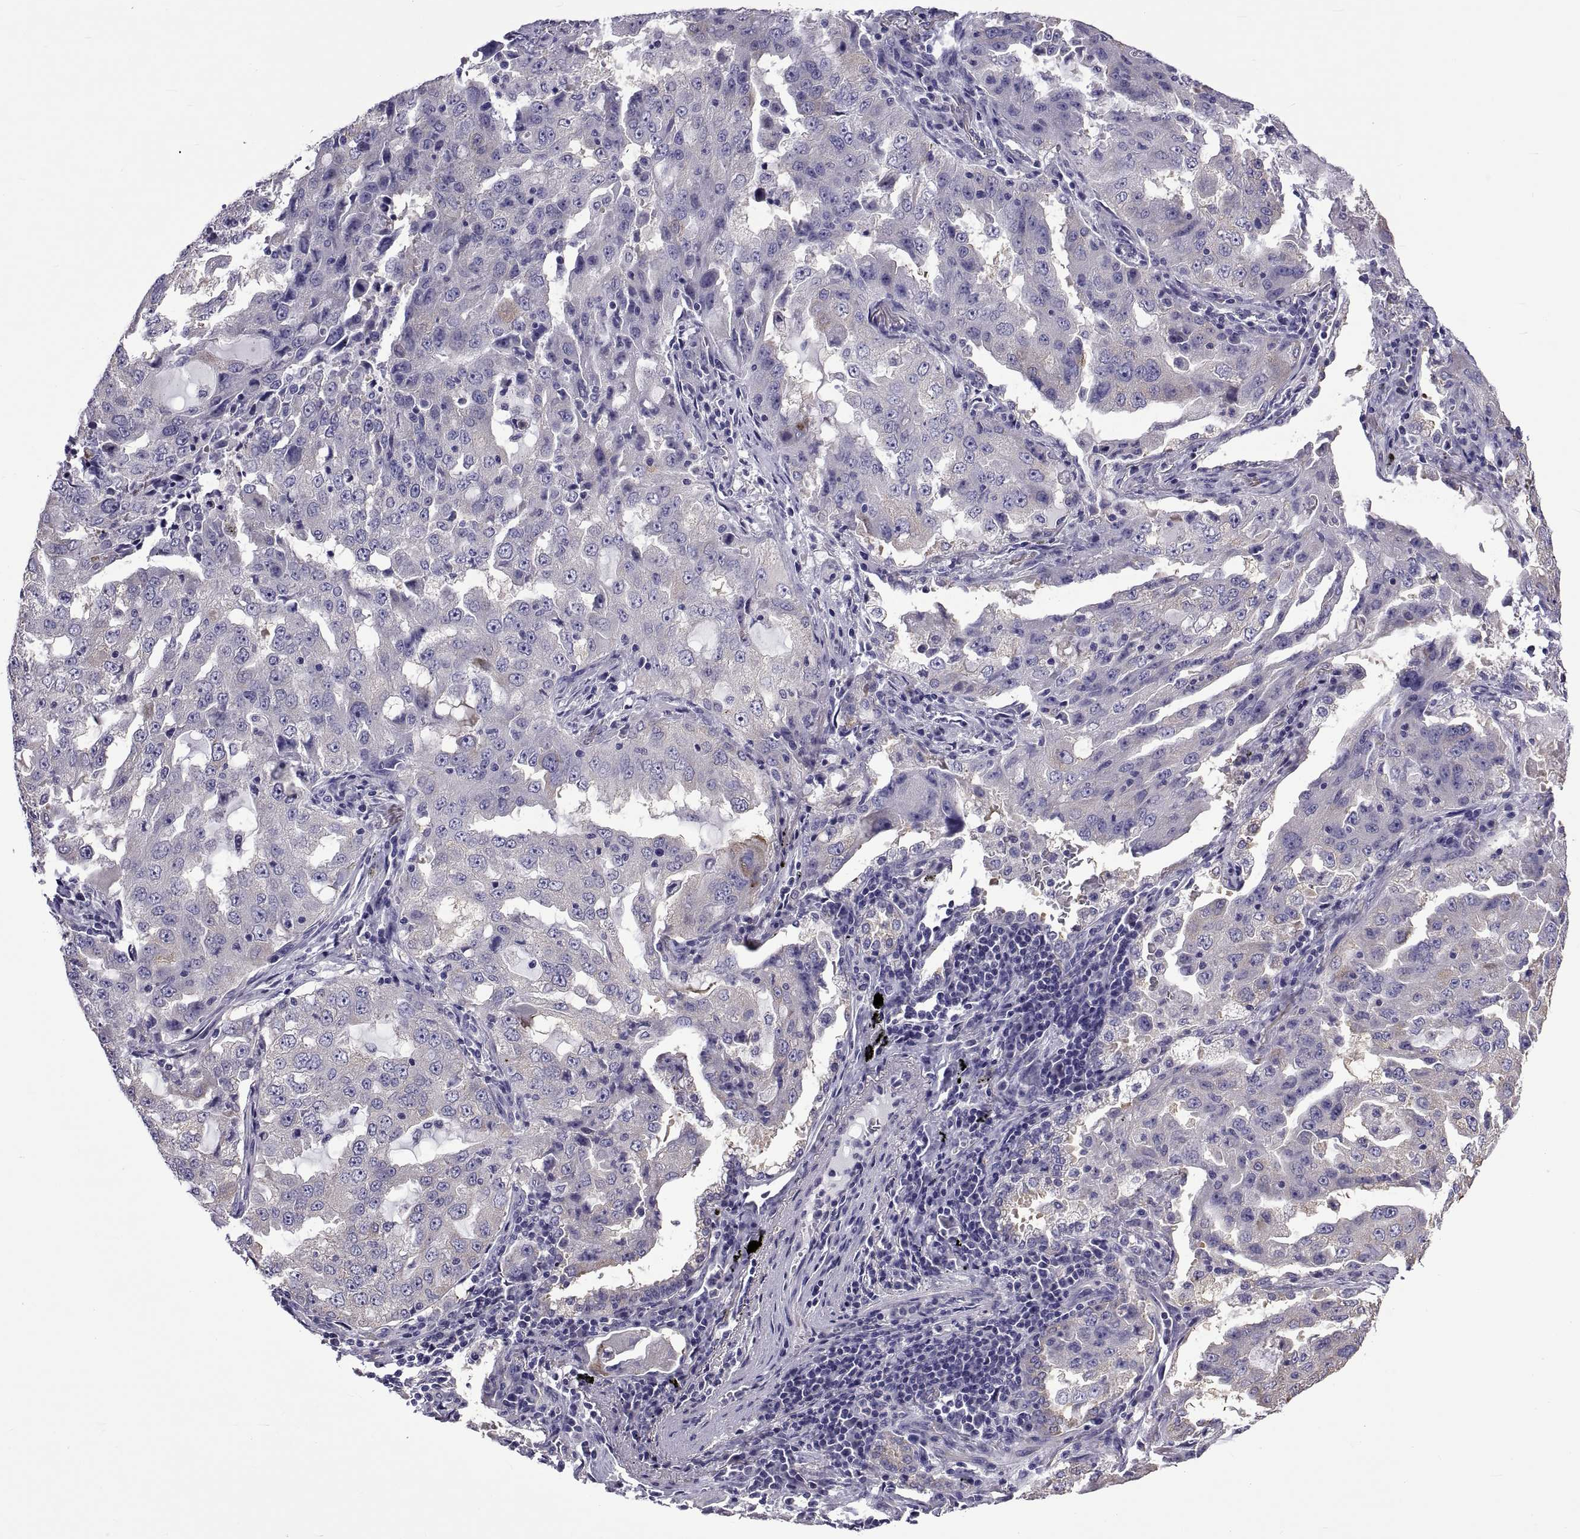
{"staining": {"intensity": "negative", "quantity": "none", "location": "none"}, "tissue": "lung cancer", "cell_type": "Tumor cells", "image_type": "cancer", "snomed": [{"axis": "morphology", "description": "Adenocarcinoma, NOS"}, {"axis": "topography", "description": "Lung"}], "caption": "Immunohistochemistry (IHC) of human lung adenocarcinoma exhibits no staining in tumor cells. (Stains: DAB IHC with hematoxylin counter stain, Microscopy: brightfield microscopy at high magnification).", "gene": "TMC3", "patient": {"sex": "female", "age": 61}}